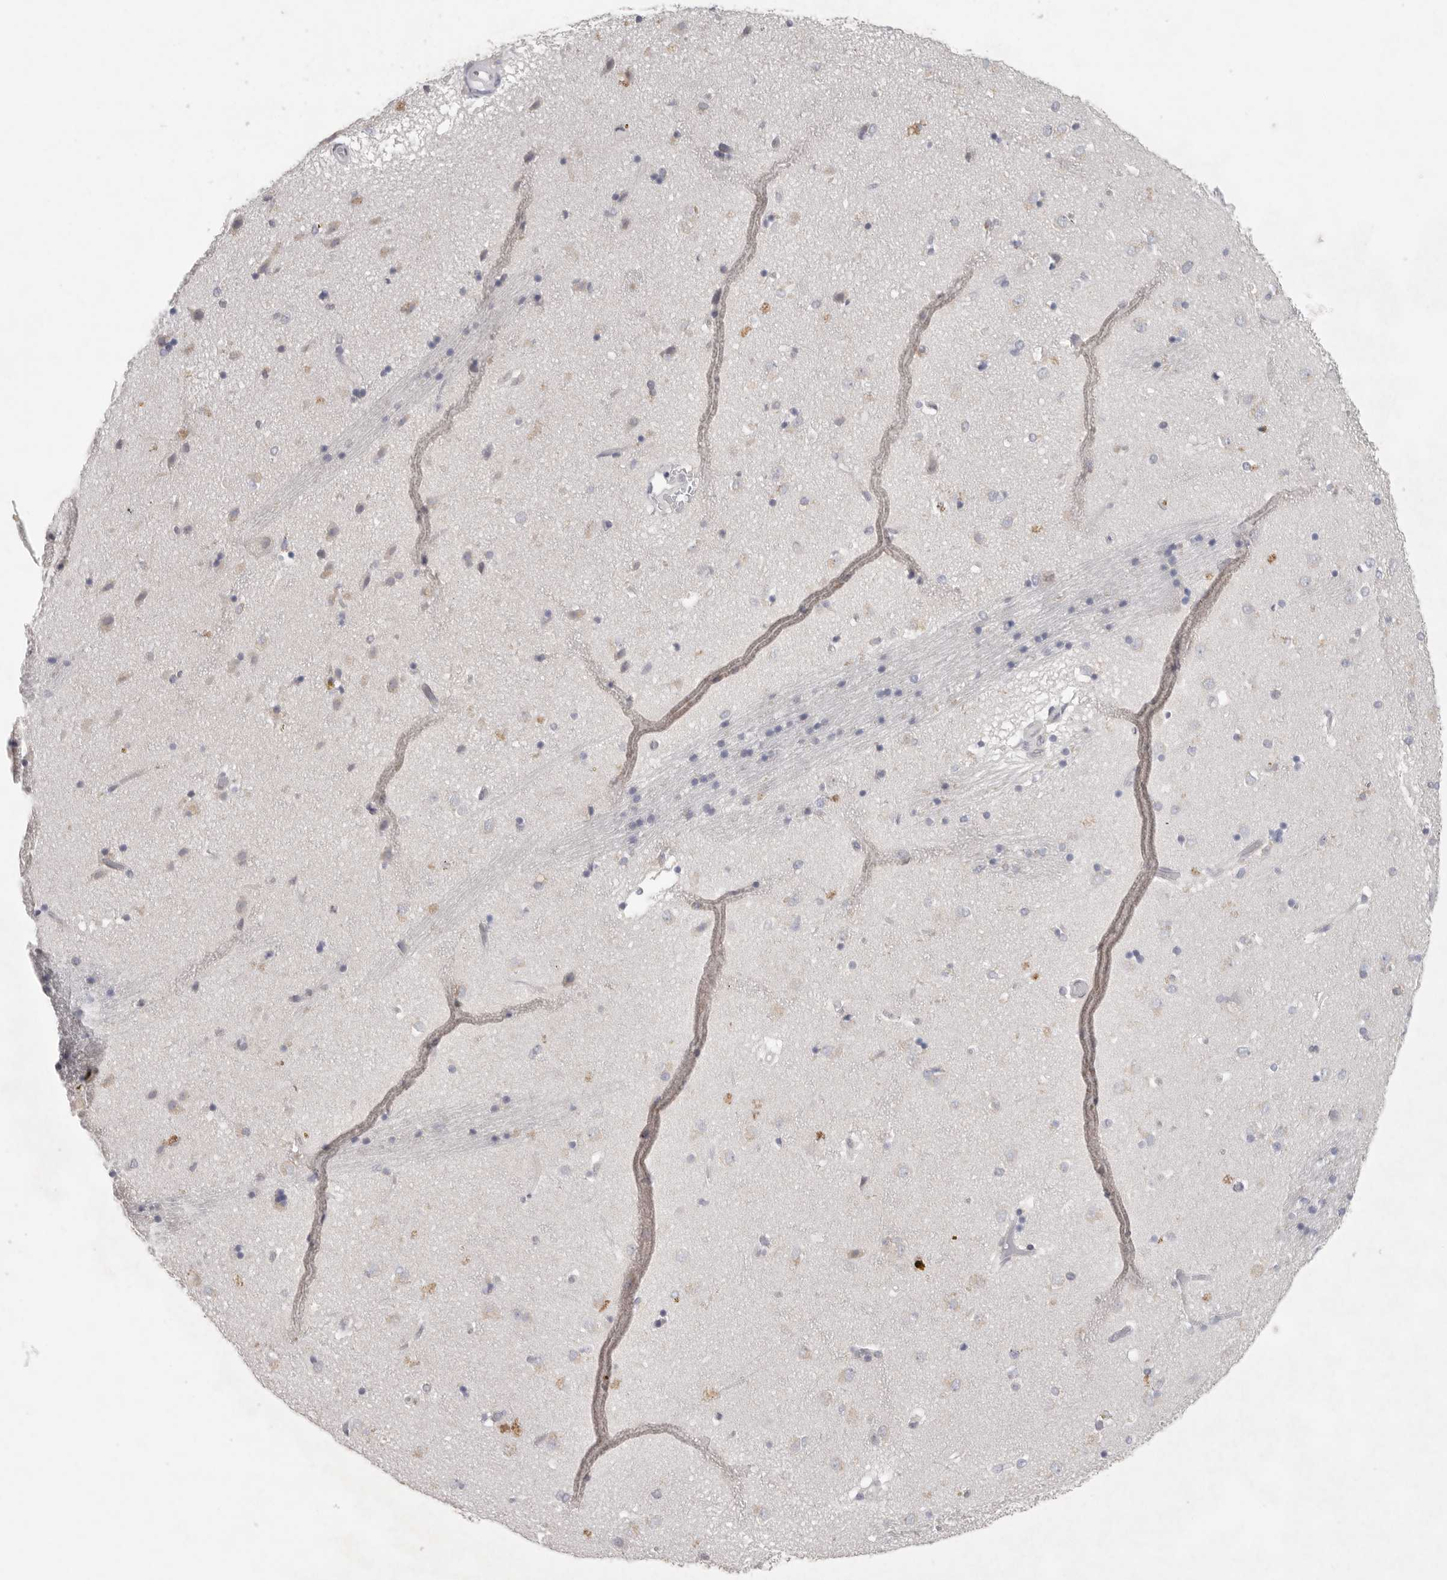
{"staining": {"intensity": "negative", "quantity": "none", "location": "none"}, "tissue": "caudate", "cell_type": "Glial cells", "image_type": "normal", "snomed": [{"axis": "morphology", "description": "Normal tissue, NOS"}, {"axis": "topography", "description": "Lateral ventricle wall"}], "caption": "A high-resolution micrograph shows IHC staining of benign caudate, which displays no significant expression in glial cells. (DAB (3,3'-diaminobenzidine) IHC, high magnification).", "gene": "TMEM69", "patient": {"sex": "male", "age": 70}}